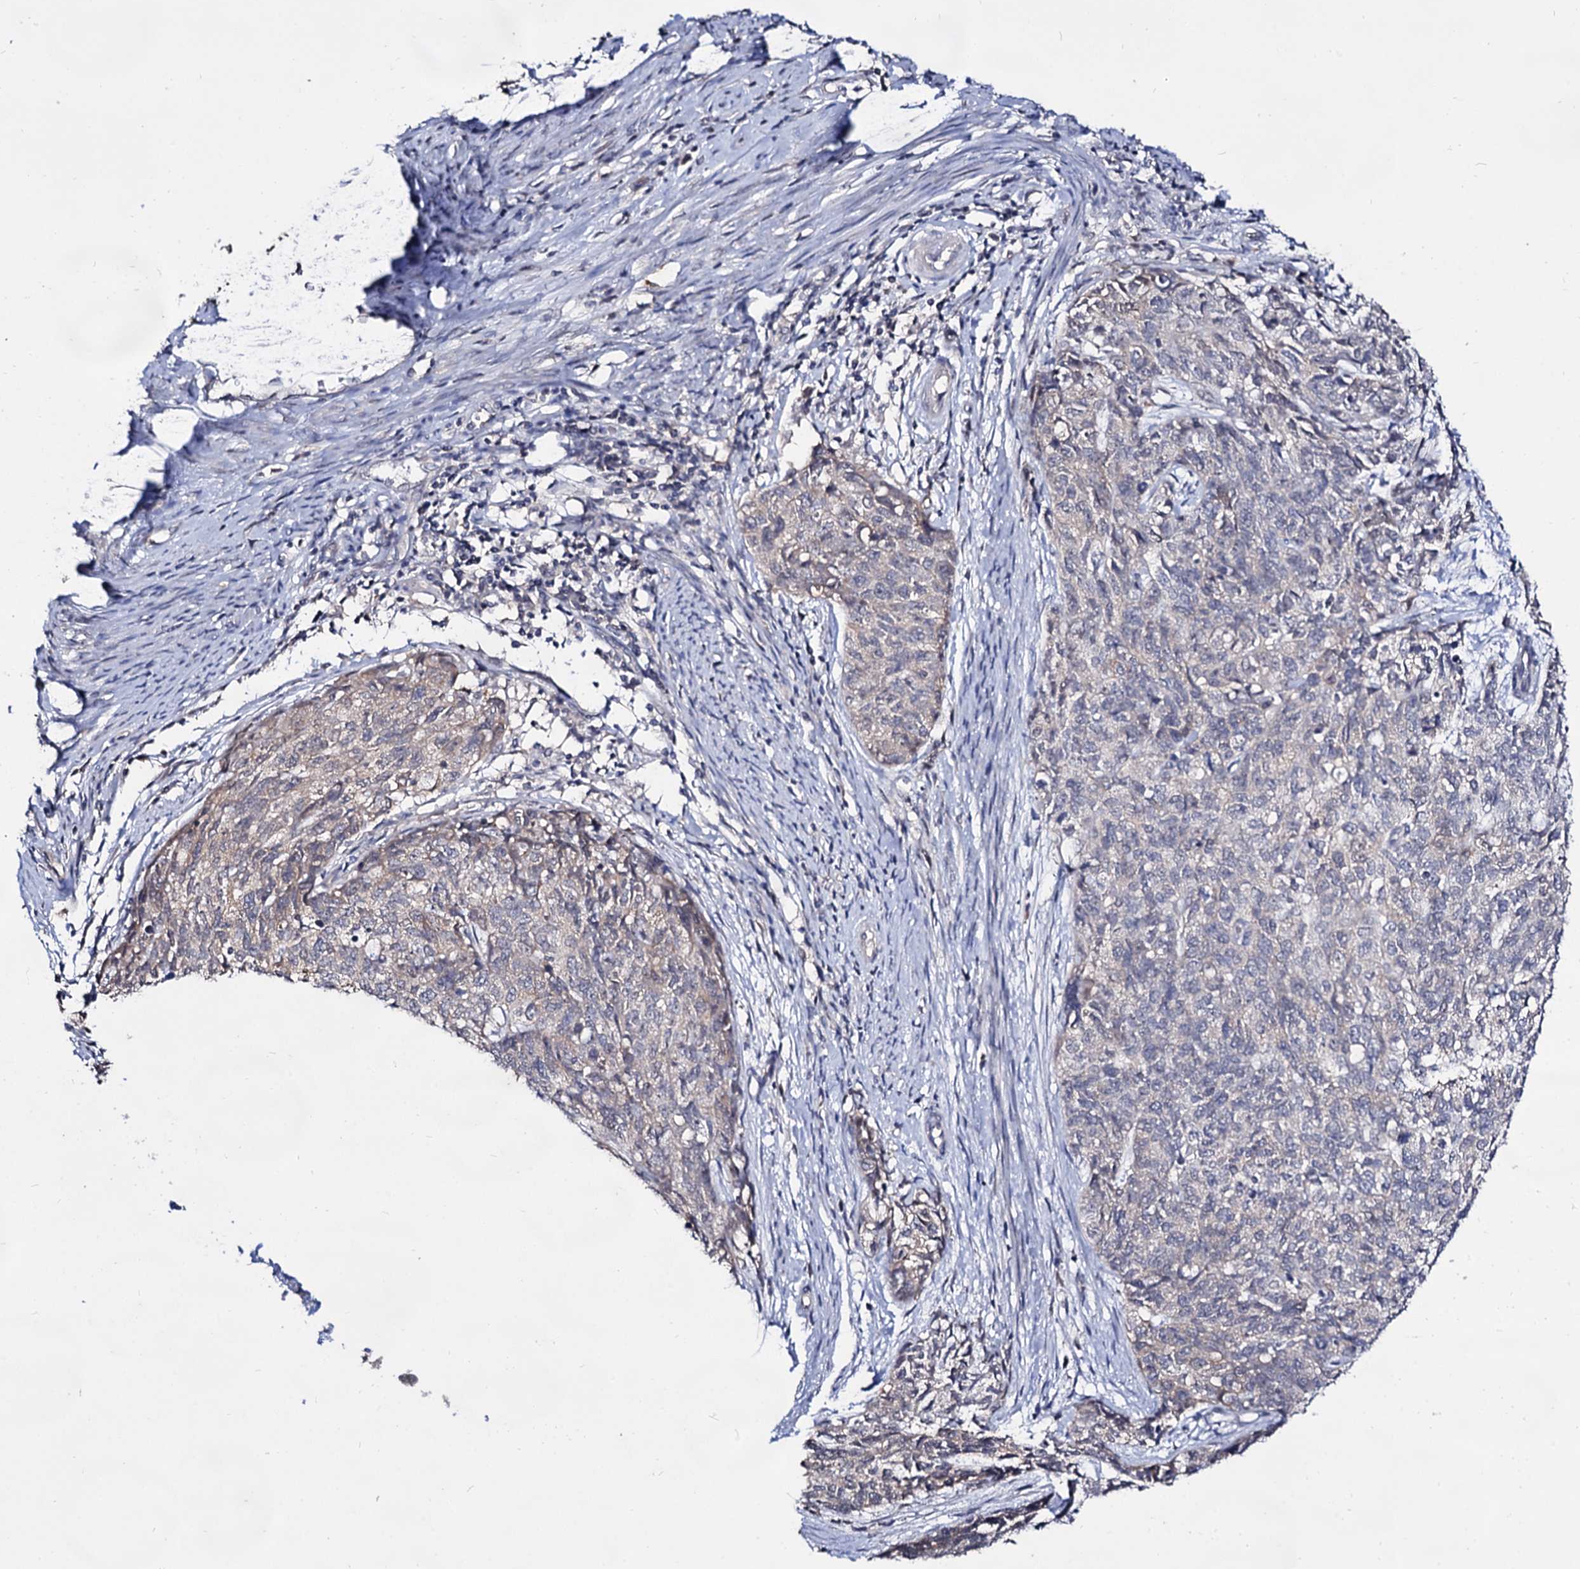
{"staining": {"intensity": "negative", "quantity": "none", "location": "none"}, "tissue": "cervical cancer", "cell_type": "Tumor cells", "image_type": "cancer", "snomed": [{"axis": "morphology", "description": "Squamous cell carcinoma, NOS"}, {"axis": "topography", "description": "Cervix"}], "caption": "Cervical cancer (squamous cell carcinoma) was stained to show a protein in brown. There is no significant positivity in tumor cells.", "gene": "ARFIP2", "patient": {"sex": "female", "age": 63}}